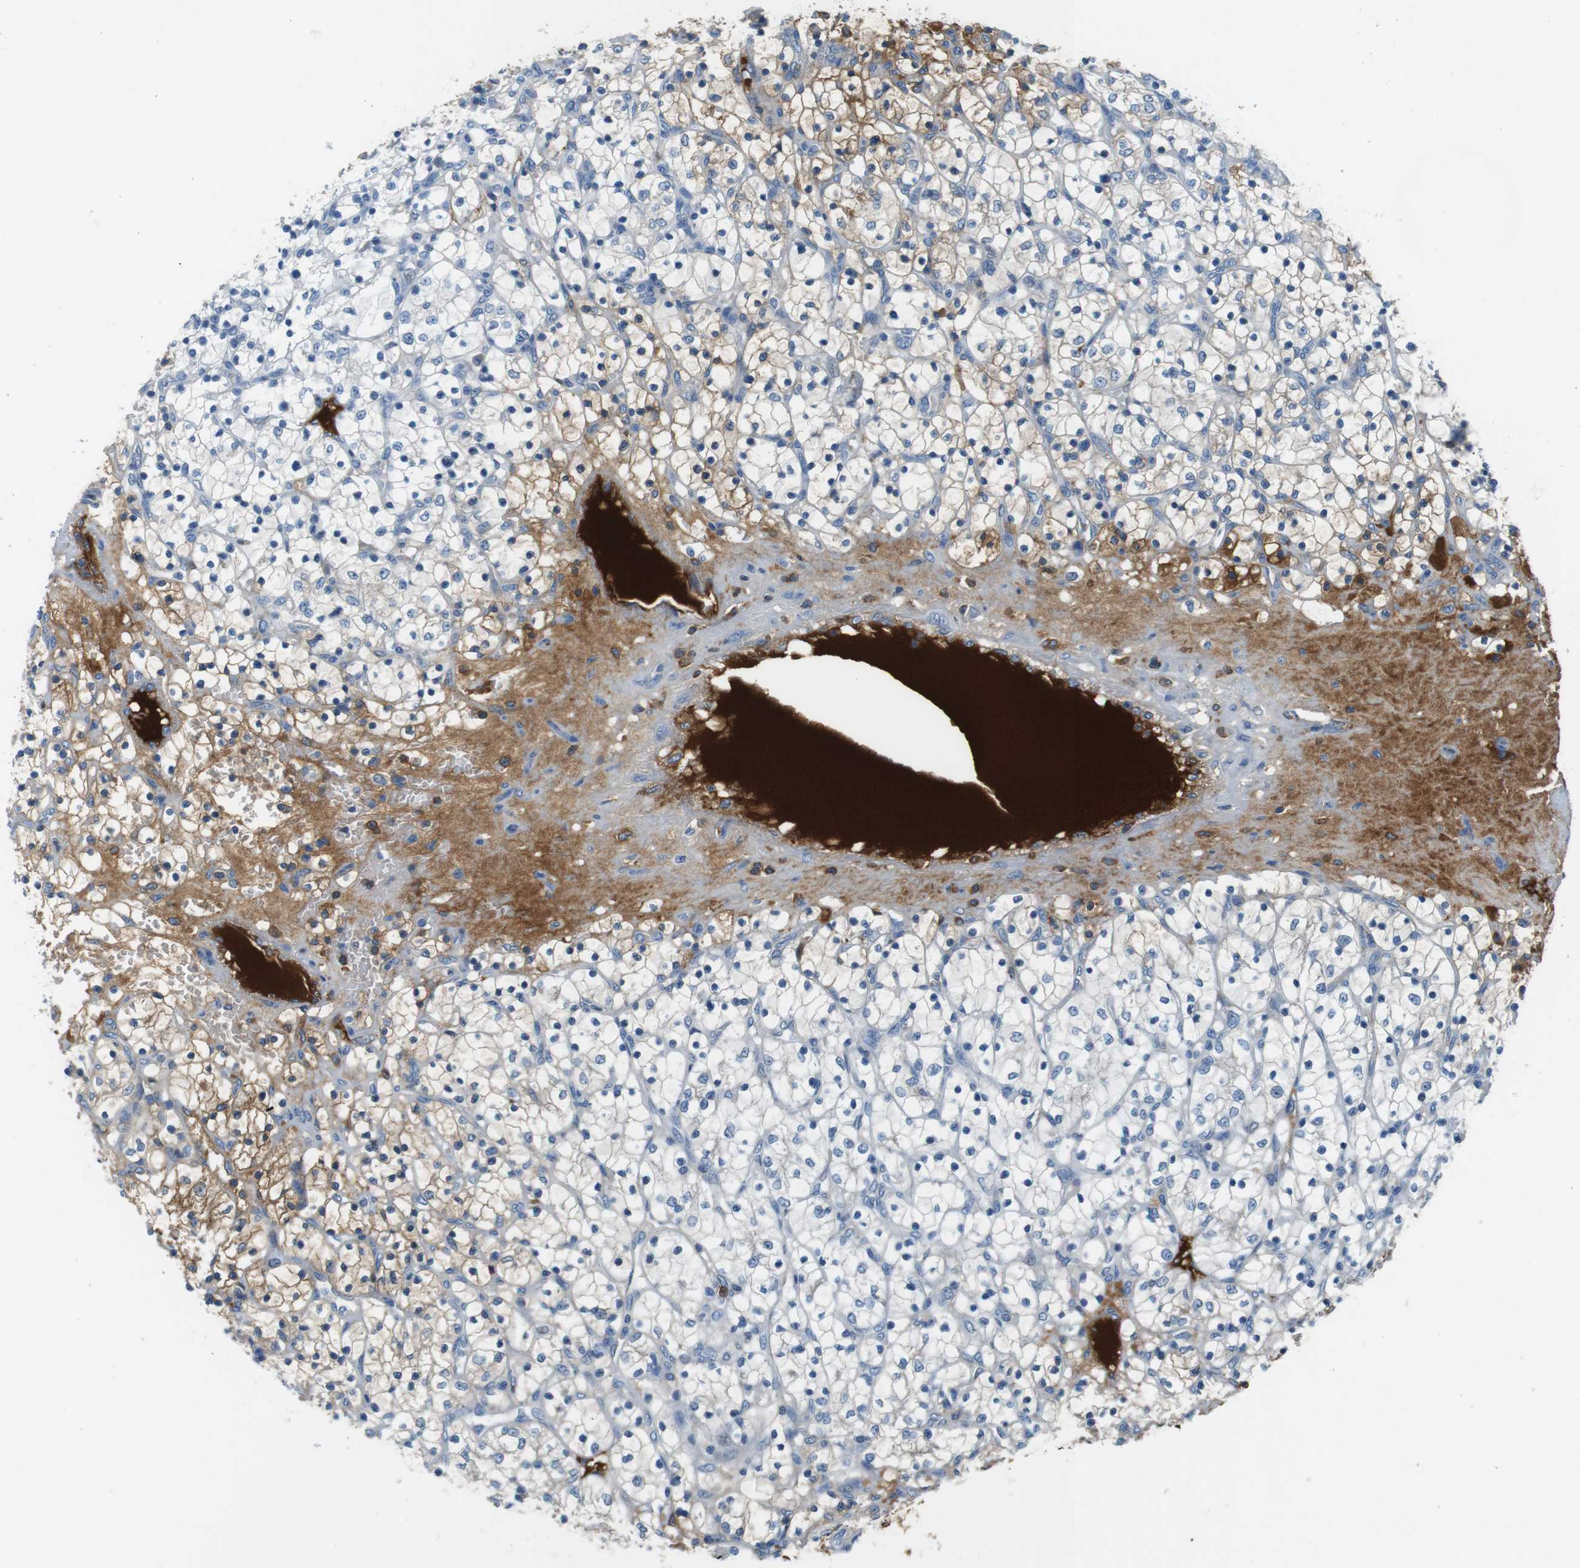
{"staining": {"intensity": "negative", "quantity": "none", "location": "none"}, "tissue": "renal cancer", "cell_type": "Tumor cells", "image_type": "cancer", "snomed": [{"axis": "morphology", "description": "Adenocarcinoma, NOS"}, {"axis": "topography", "description": "Kidney"}], "caption": "Tumor cells show no significant positivity in renal cancer (adenocarcinoma). (DAB (3,3'-diaminobenzidine) immunohistochemistry (IHC) with hematoxylin counter stain).", "gene": "IGHD", "patient": {"sex": "female", "age": 69}}